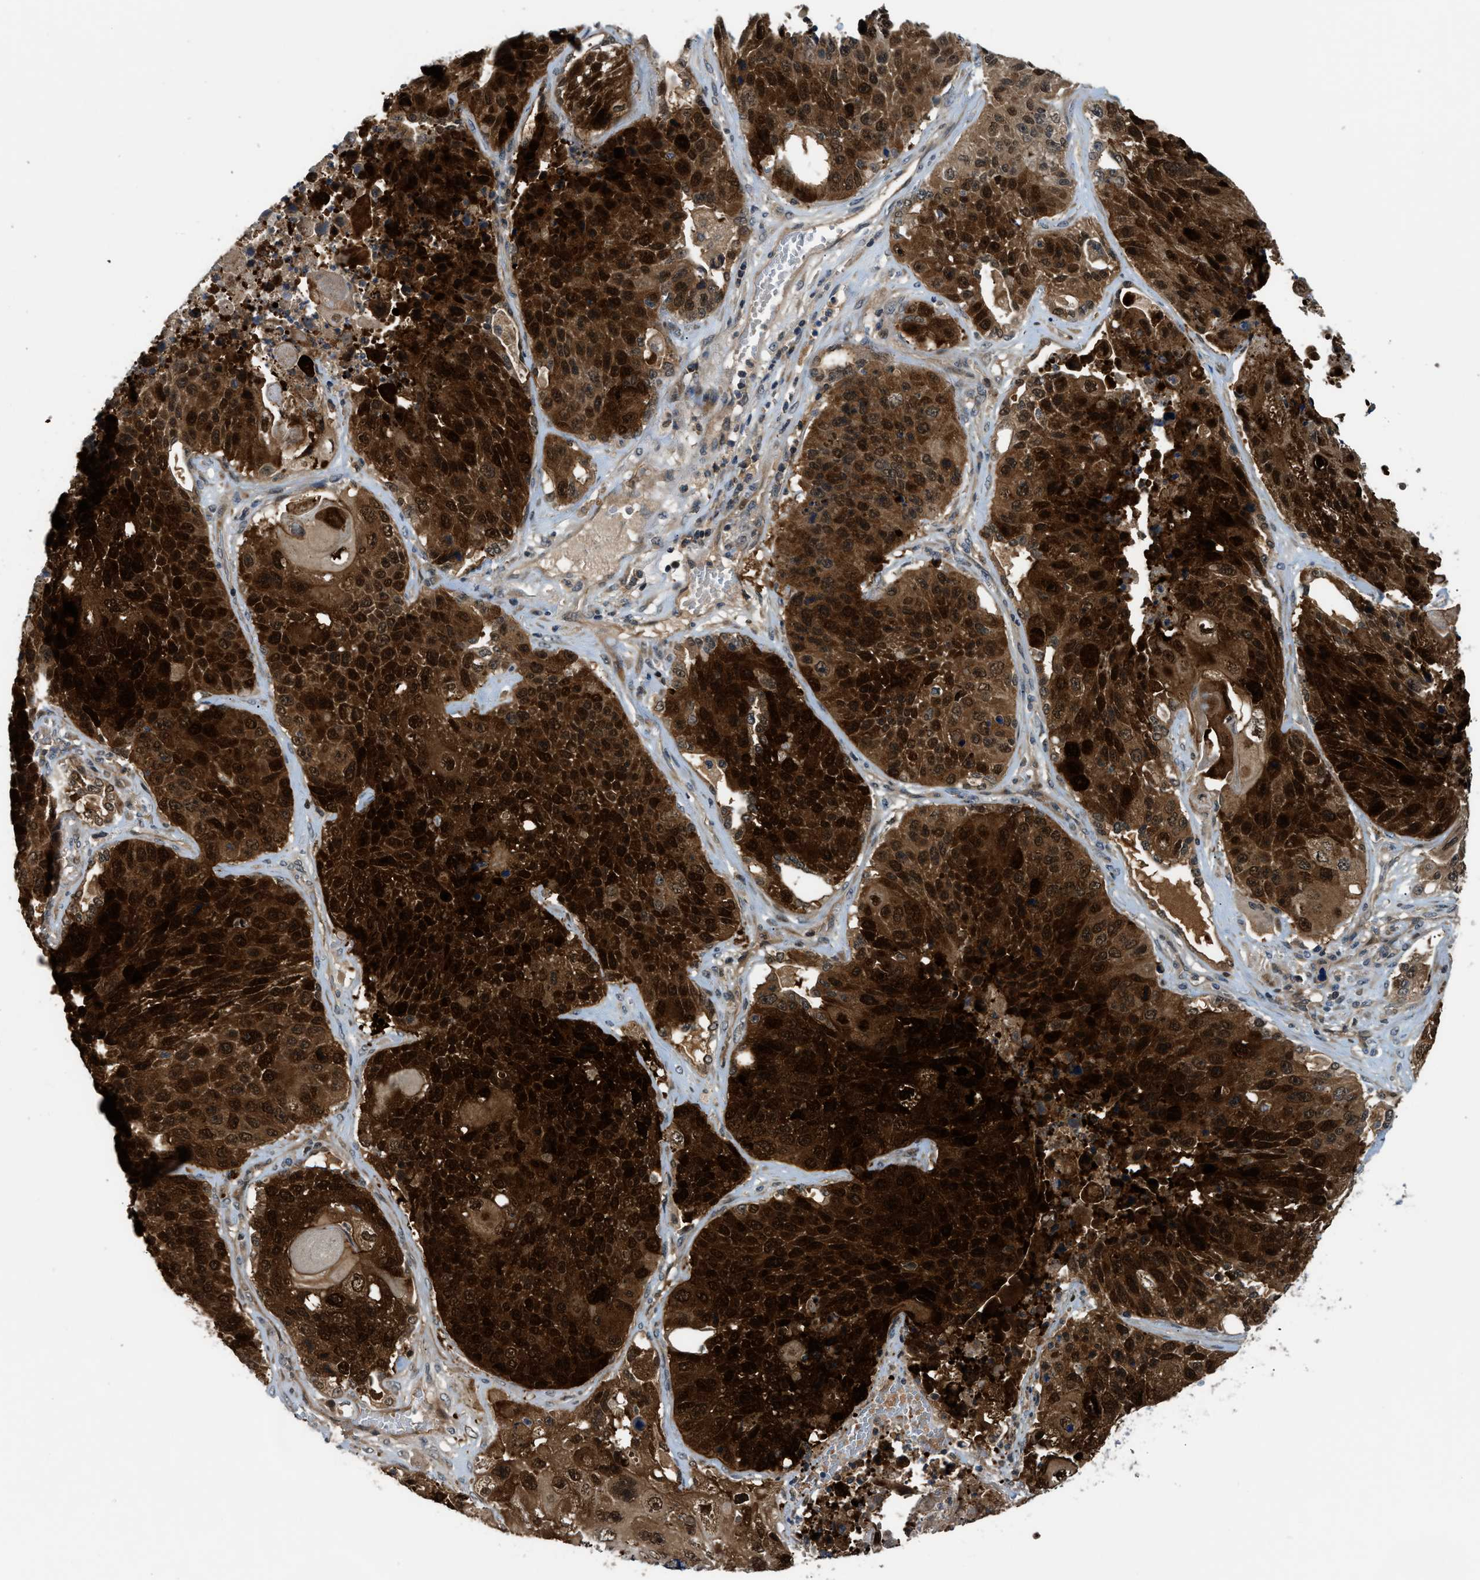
{"staining": {"intensity": "strong", "quantity": ">75%", "location": "cytoplasmic/membranous,nuclear"}, "tissue": "lung cancer", "cell_type": "Tumor cells", "image_type": "cancer", "snomed": [{"axis": "morphology", "description": "Squamous cell carcinoma, NOS"}, {"axis": "topography", "description": "Lung"}], "caption": "A brown stain labels strong cytoplasmic/membranous and nuclear positivity of a protein in human lung cancer tumor cells. Using DAB (3,3'-diaminobenzidine) (brown) and hematoxylin (blue) stains, captured at high magnification using brightfield microscopy.", "gene": "TRAK2", "patient": {"sex": "male", "age": 61}}